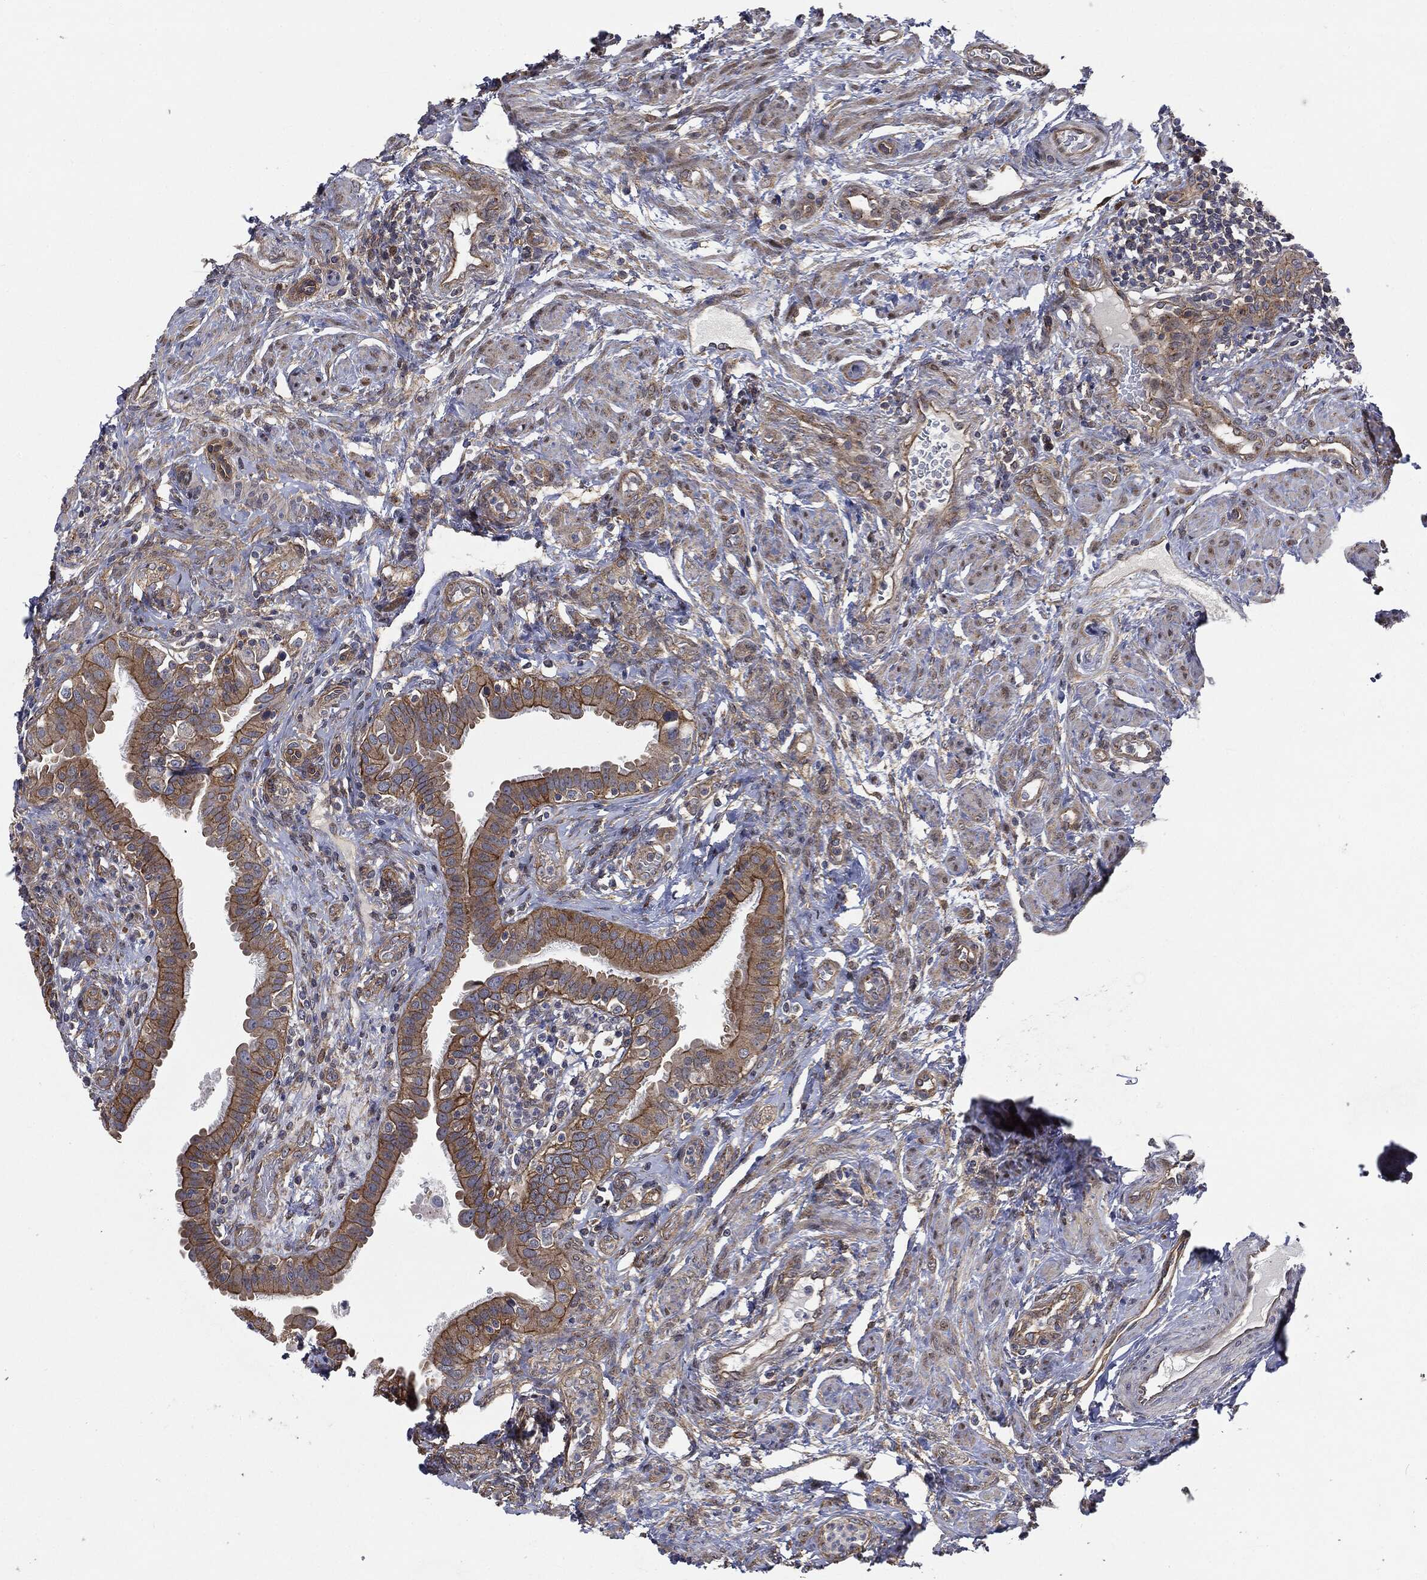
{"staining": {"intensity": "strong", "quantity": "25%-75%", "location": "cytoplasmic/membranous"}, "tissue": "fallopian tube", "cell_type": "Glandular cells", "image_type": "normal", "snomed": [{"axis": "morphology", "description": "Normal tissue, NOS"}, {"axis": "topography", "description": "Fallopian tube"}], "caption": "Immunohistochemistry photomicrograph of benign fallopian tube stained for a protein (brown), which shows high levels of strong cytoplasmic/membranous staining in approximately 25%-75% of glandular cells.", "gene": "EPS15L1", "patient": {"sex": "female", "age": 41}}